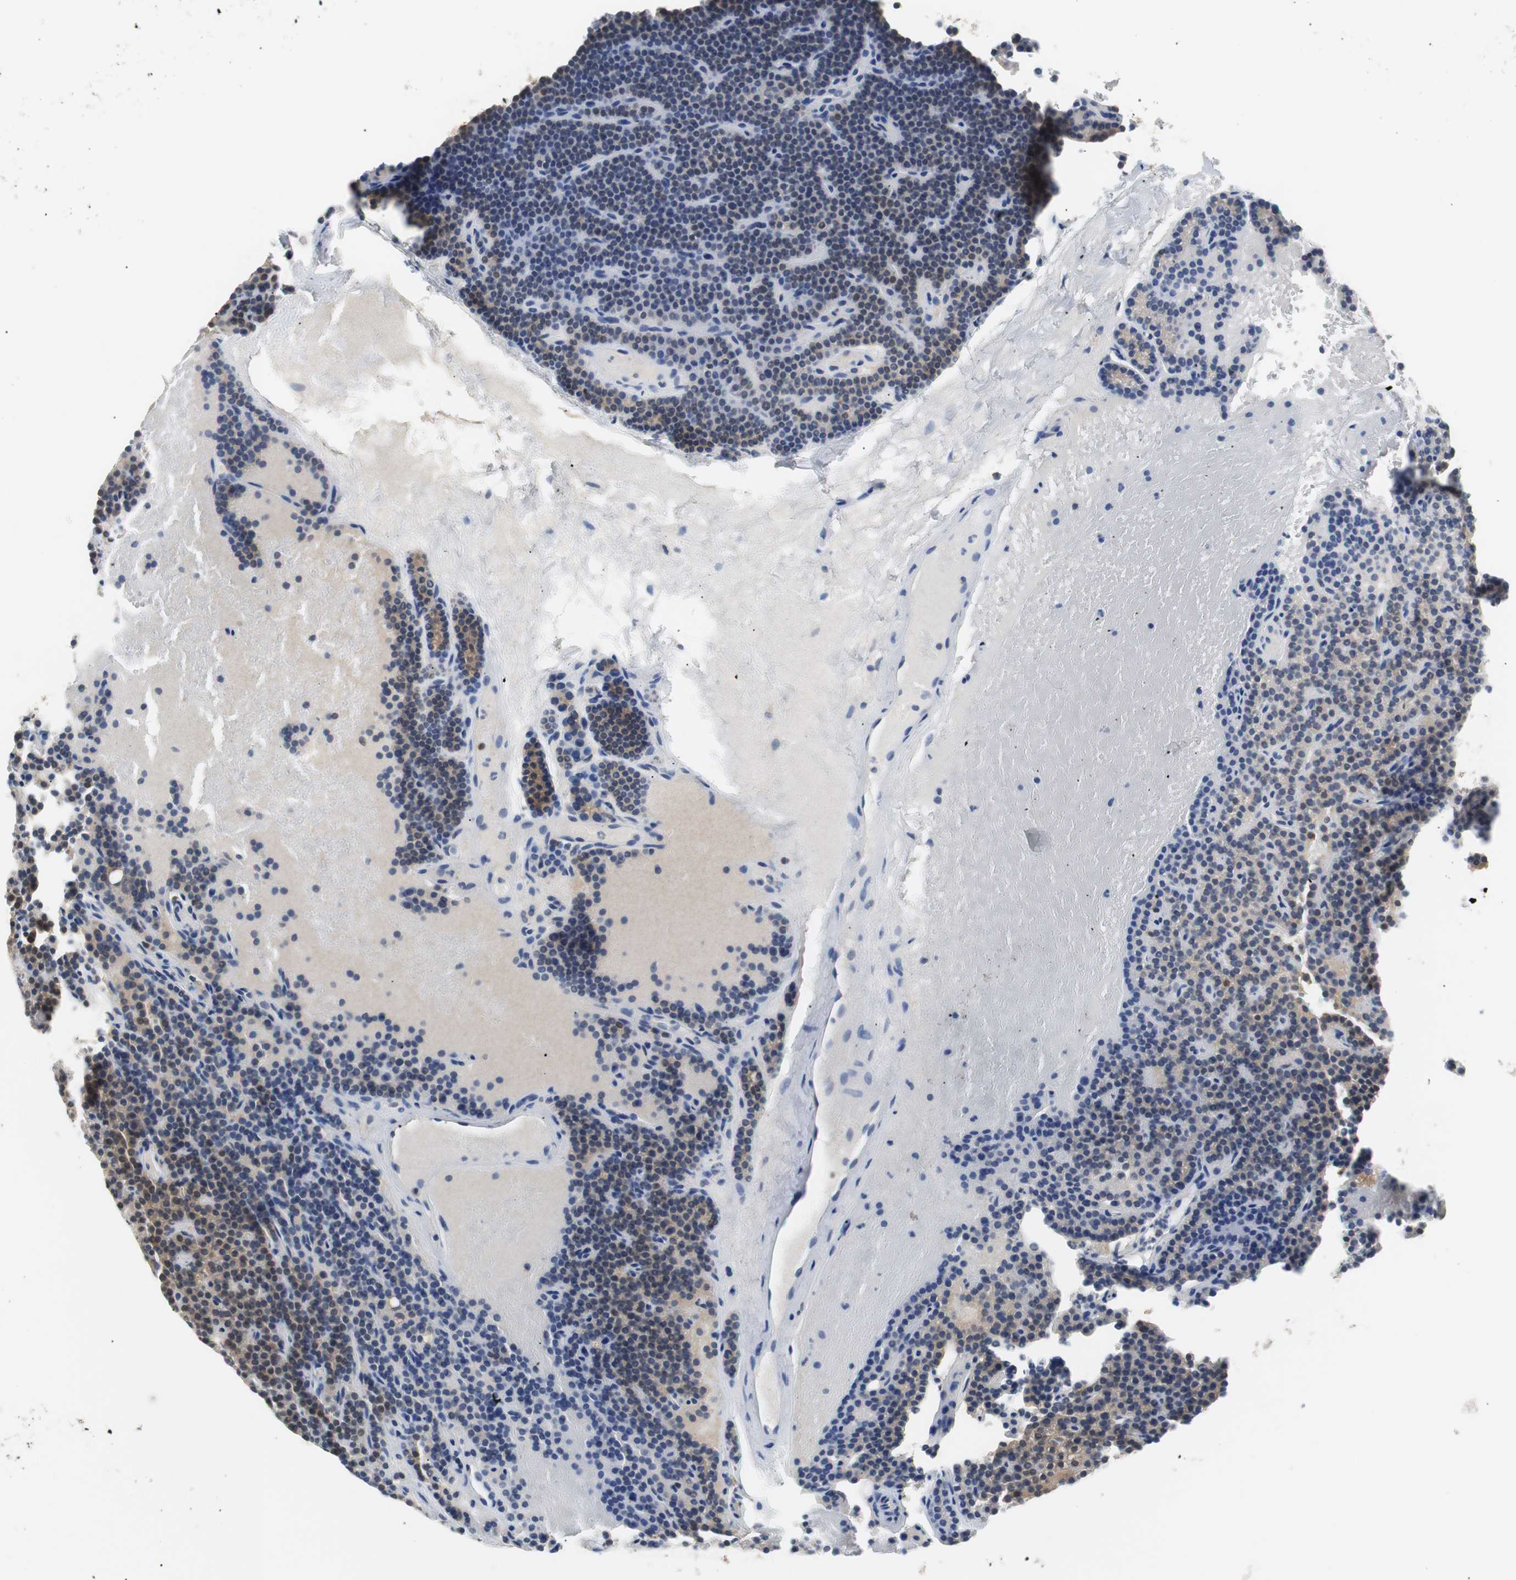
{"staining": {"intensity": "weak", "quantity": "<25%", "location": "cytoplasmic/membranous"}, "tissue": "parathyroid gland", "cell_type": "Glandular cells", "image_type": "normal", "snomed": [{"axis": "morphology", "description": "Normal tissue, NOS"}, {"axis": "topography", "description": "Parathyroid gland"}], "caption": "Glandular cells show no significant protein expression in unremarkable parathyroid gland.", "gene": "TSC22D4", "patient": {"sex": "male", "age": 66}}